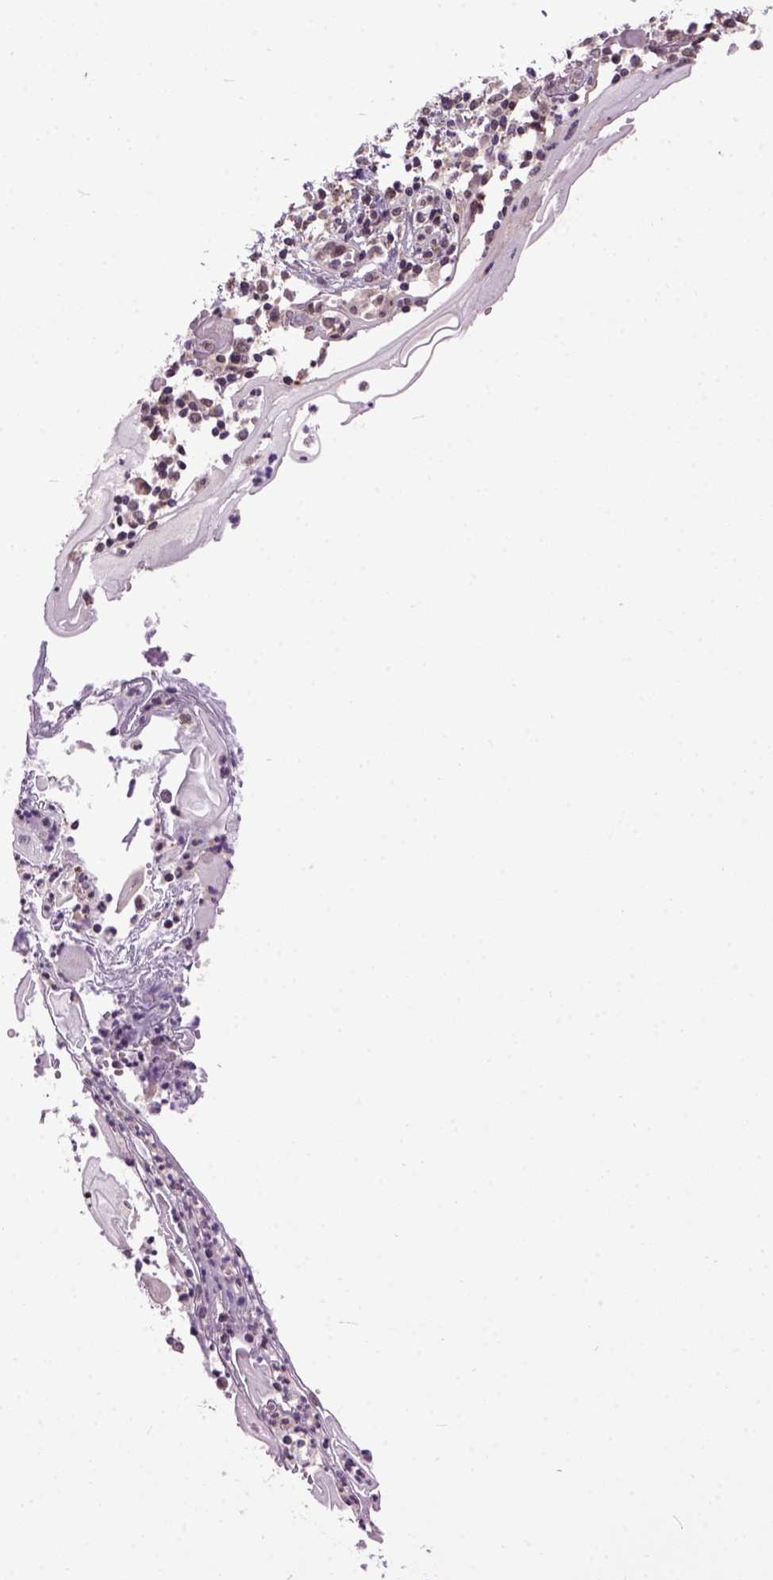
{"staining": {"intensity": "negative", "quantity": "none", "location": "none"}, "tissue": "cervical cancer", "cell_type": "Tumor cells", "image_type": "cancer", "snomed": [{"axis": "morphology", "description": "Squamous cell carcinoma, NOS"}, {"axis": "topography", "description": "Cervix"}], "caption": "Tumor cells are negative for protein expression in human squamous cell carcinoma (cervical).", "gene": "RAB43", "patient": {"sex": "female", "age": 30}}